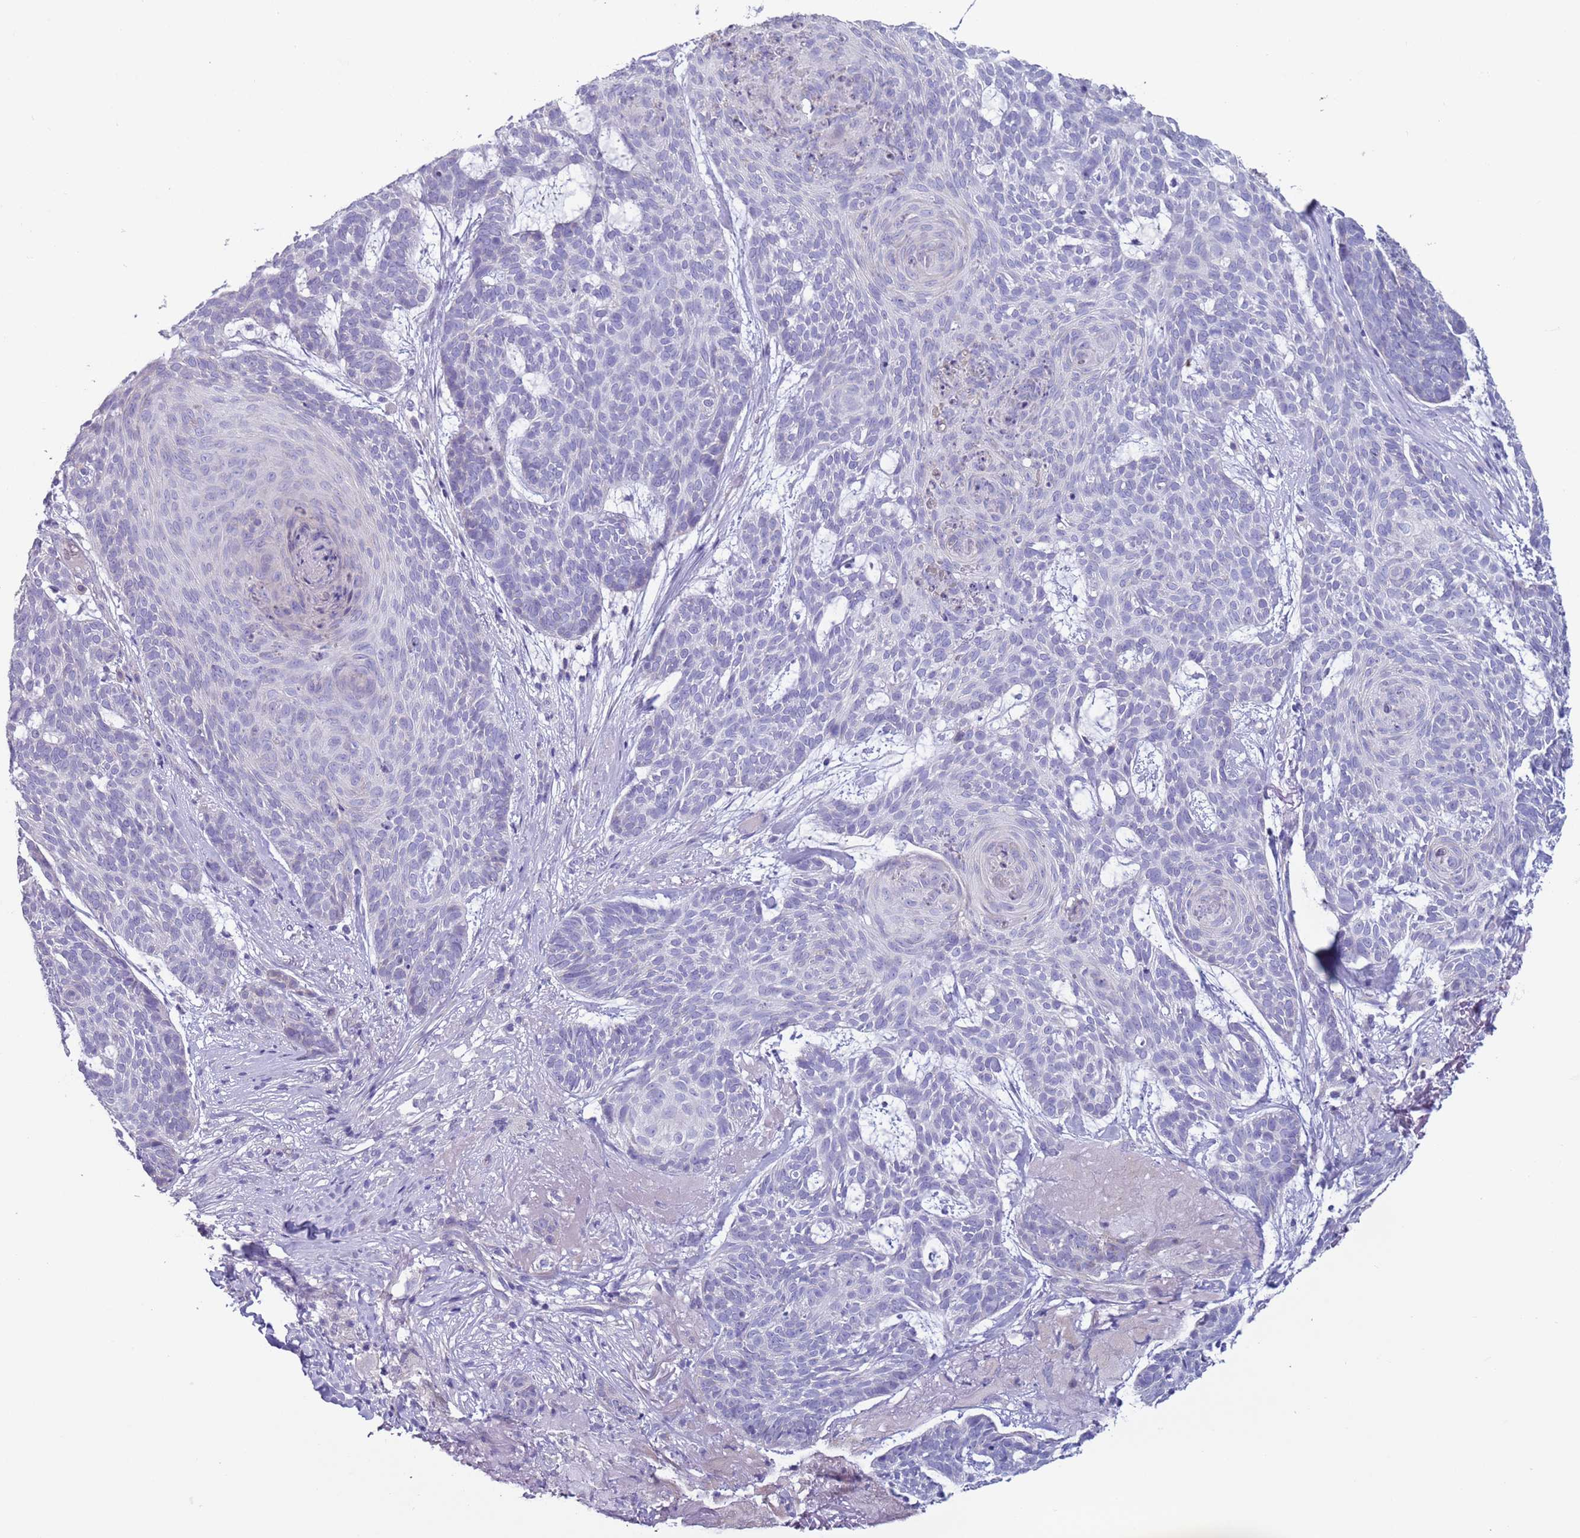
{"staining": {"intensity": "negative", "quantity": "none", "location": "none"}, "tissue": "skin cancer", "cell_type": "Tumor cells", "image_type": "cancer", "snomed": [{"axis": "morphology", "description": "Basal cell carcinoma"}, {"axis": "topography", "description": "Skin"}], "caption": "Immunohistochemical staining of skin cancer demonstrates no significant staining in tumor cells. Nuclei are stained in blue.", "gene": "NPAP1", "patient": {"sex": "female", "age": 89}}